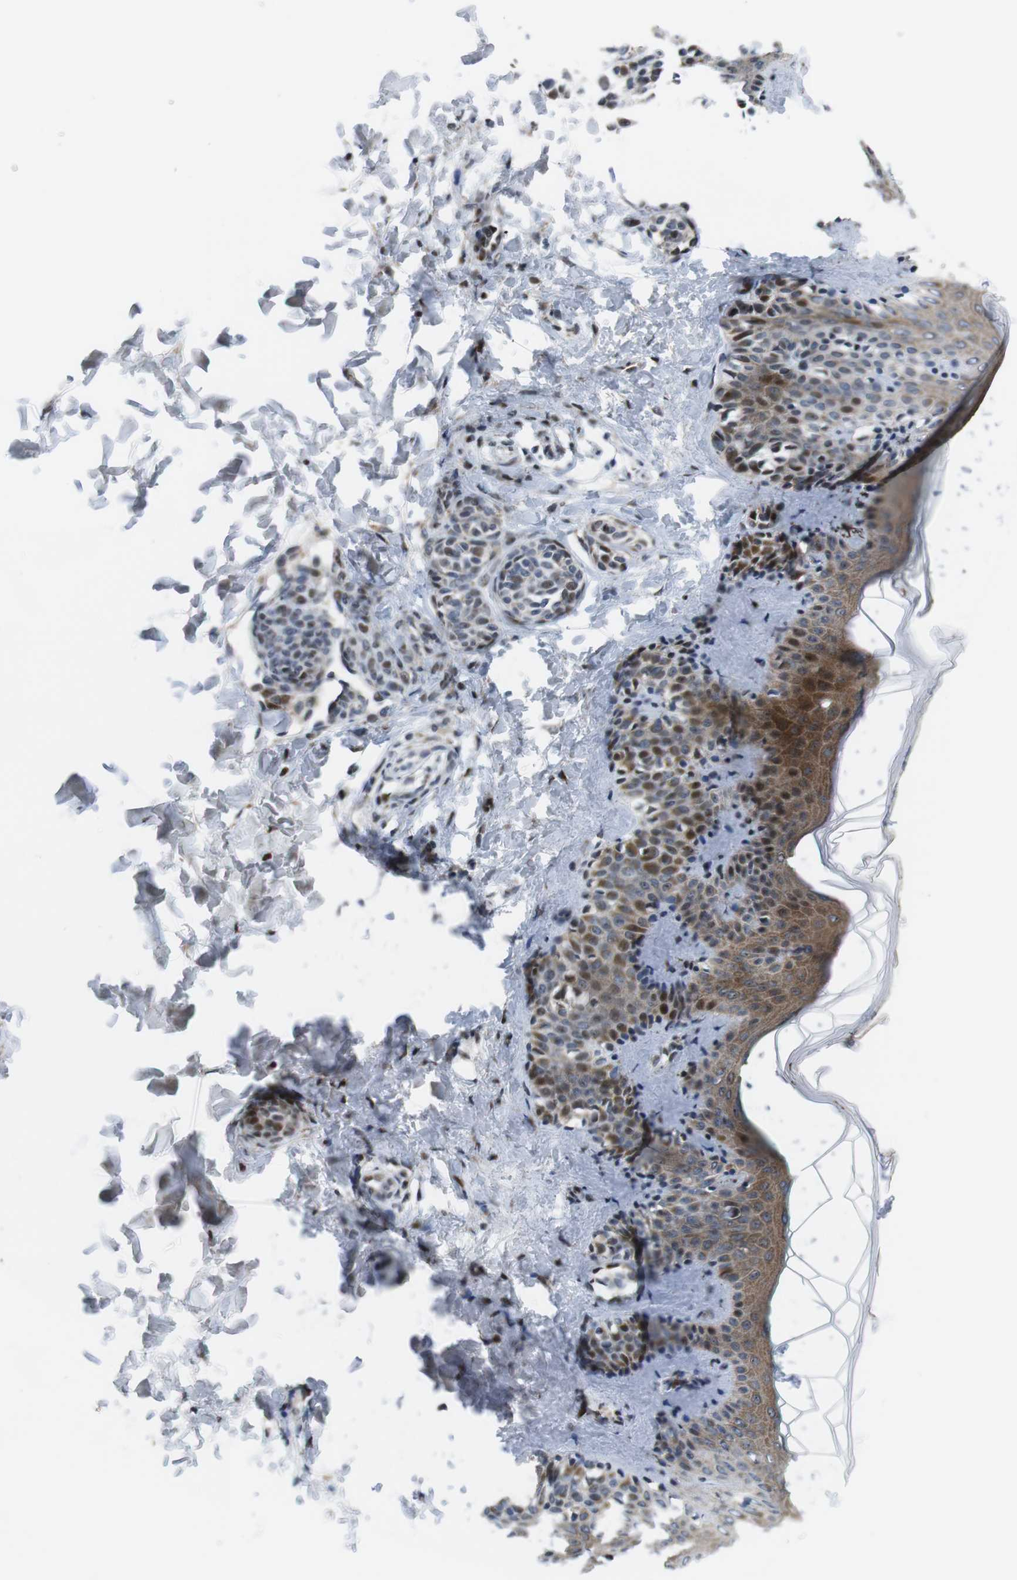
{"staining": {"intensity": "moderate", "quantity": "25%-75%", "location": "cytoplasmic/membranous,nuclear"}, "tissue": "skin", "cell_type": "Fibroblasts", "image_type": "normal", "snomed": [{"axis": "morphology", "description": "Normal tissue, NOS"}, {"axis": "topography", "description": "Skin"}], "caption": "Skin stained for a protein demonstrates moderate cytoplasmic/membranous,nuclear positivity in fibroblasts.", "gene": "MLH1", "patient": {"sex": "male", "age": 16}}